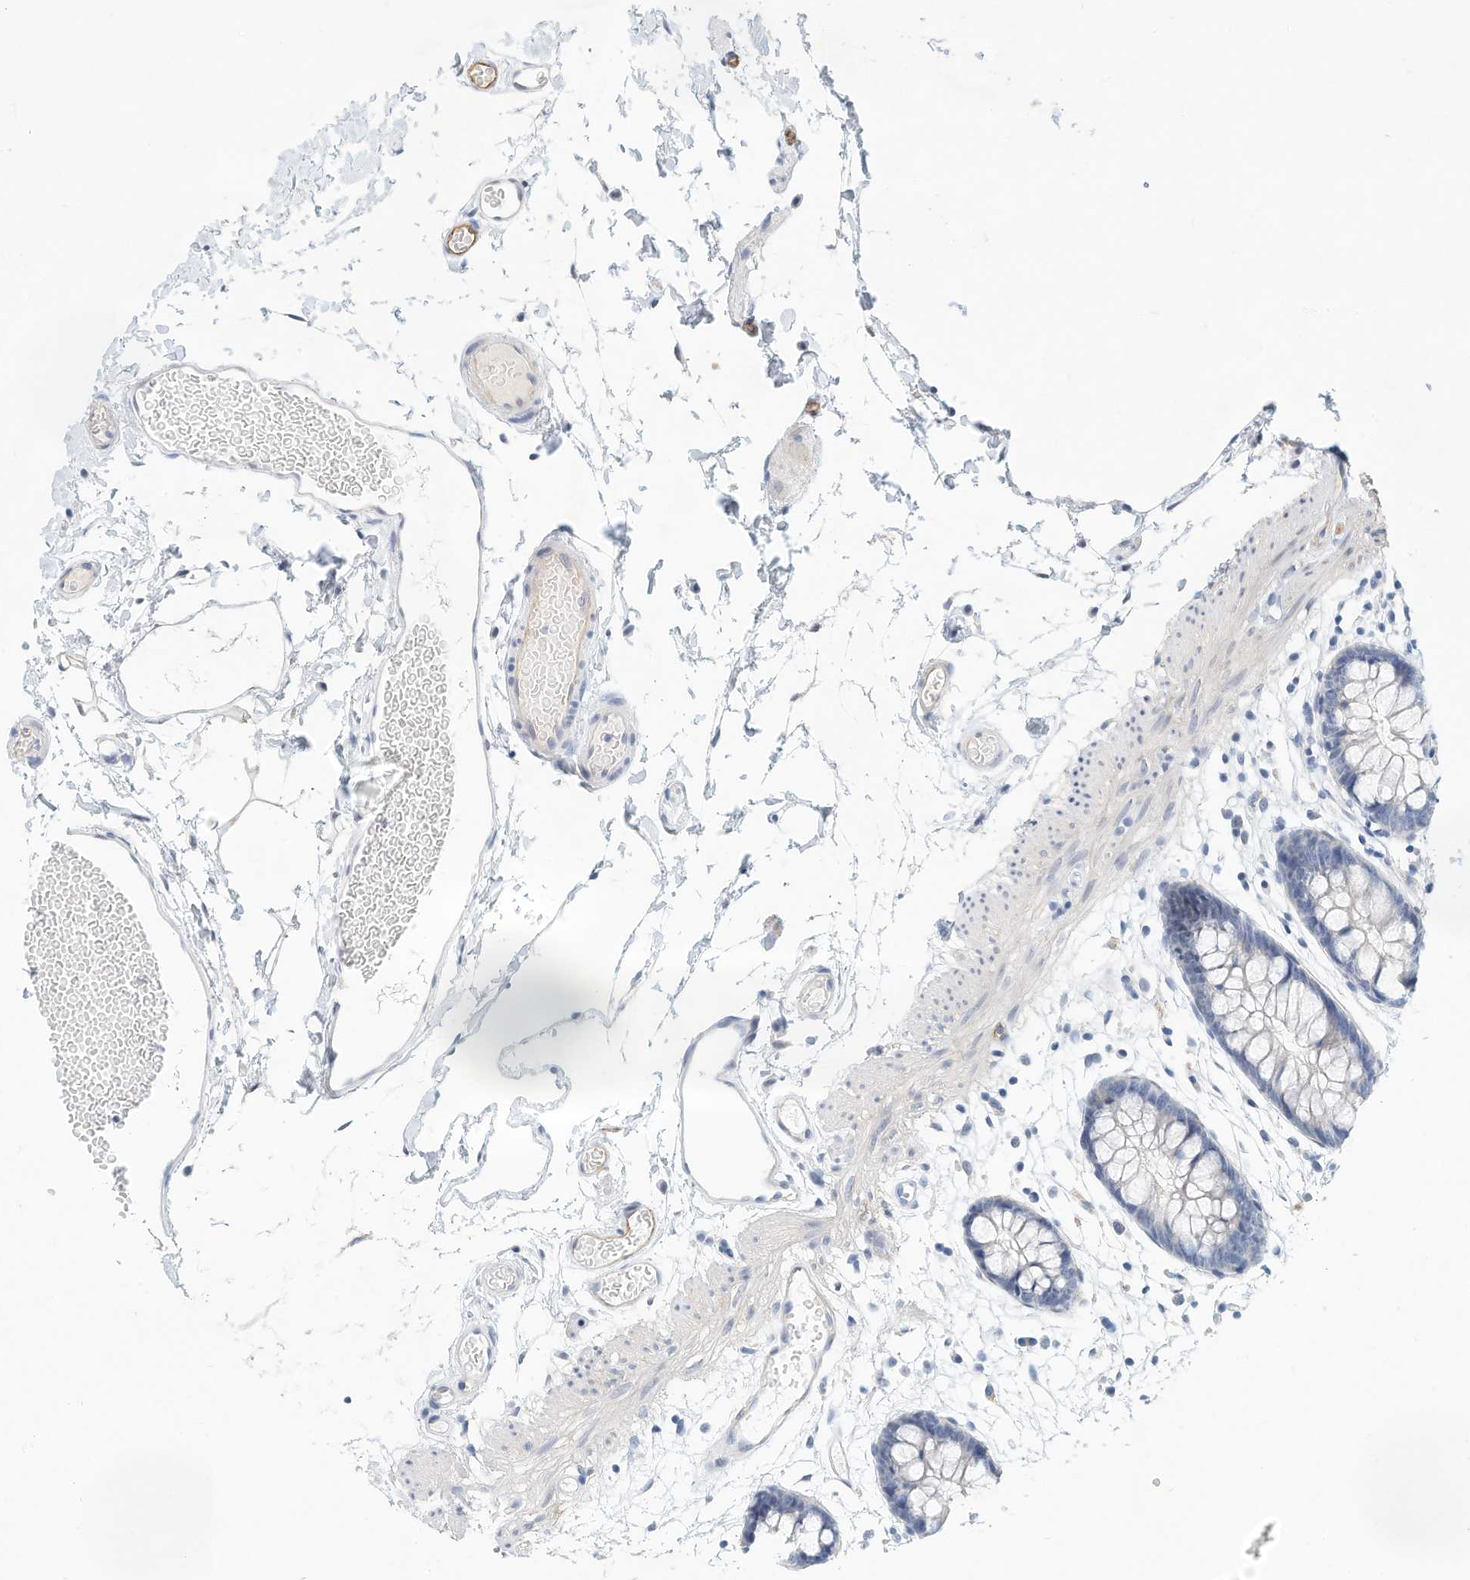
{"staining": {"intensity": "strong", "quantity": "<25%", "location": "cytoplasmic/membranous"}, "tissue": "colon", "cell_type": "Endothelial cells", "image_type": "normal", "snomed": [{"axis": "morphology", "description": "Normal tissue, NOS"}, {"axis": "topography", "description": "Colon"}], "caption": "Strong cytoplasmic/membranous expression is seen in about <25% of endothelial cells in benign colon. (DAB = brown stain, brightfield microscopy at high magnification).", "gene": "ARHGAP28", "patient": {"sex": "male", "age": 56}}